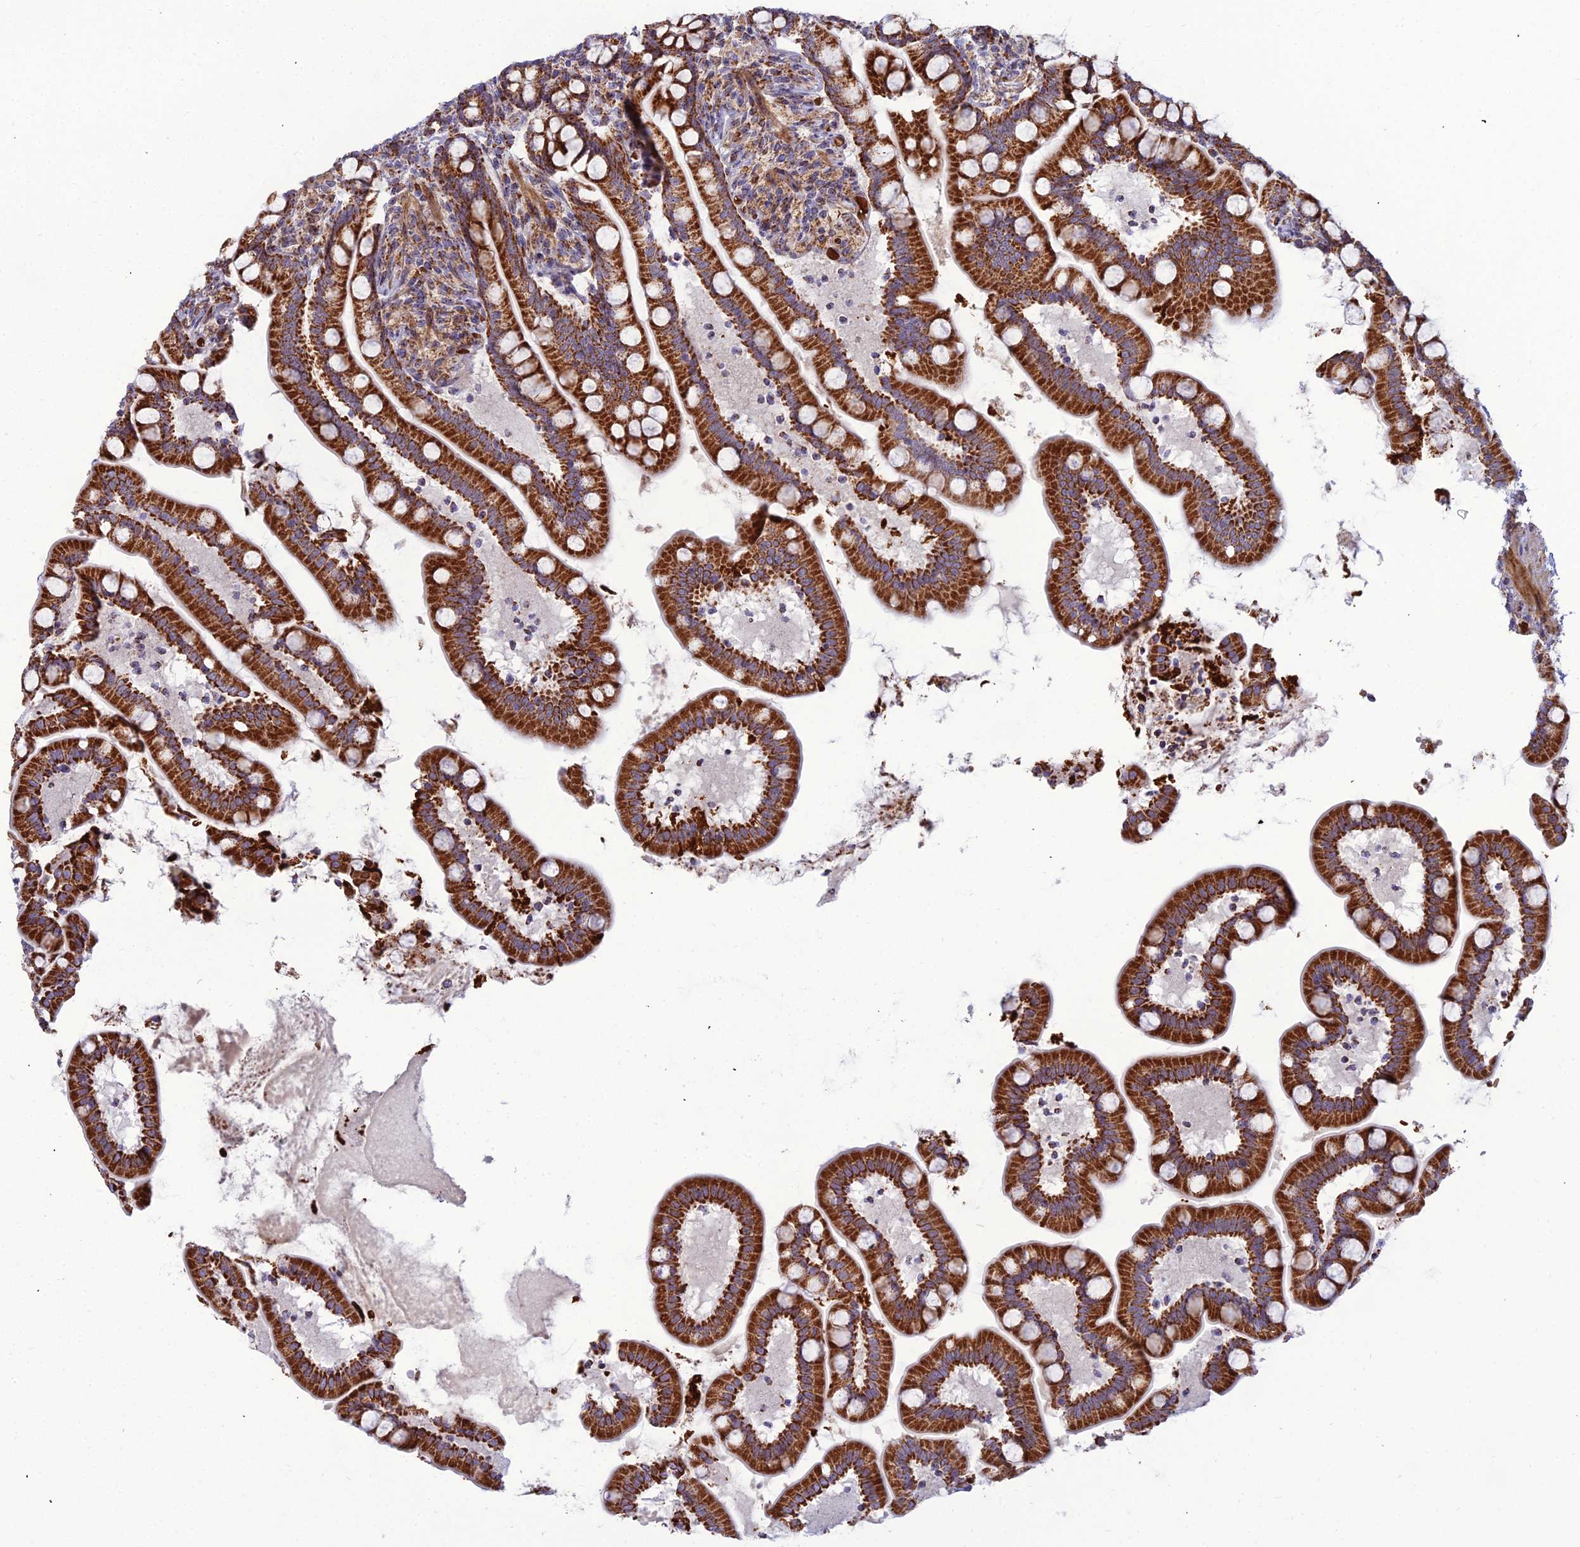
{"staining": {"intensity": "strong", "quantity": ">75%", "location": "cytoplasmic/membranous"}, "tissue": "small intestine", "cell_type": "Glandular cells", "image_type": "normal", "snomed": [{"axis": "morphology", "description": "Normal tissue, NOS"}, {"axis": "topography", "description": "Small intestine"}], "caption": "Brown immunohistochemical staining in normal human small intestine demonstrates strong cytoplasmic/membranous positivity in about >75% of glandular cells. The staining was performed using DAB, with brown indicating positive protein expression. Nuclei are stained blue with hematoxylin.", "gene": "SLC35F4", "patient": {"sex": "female", "age": 64}}